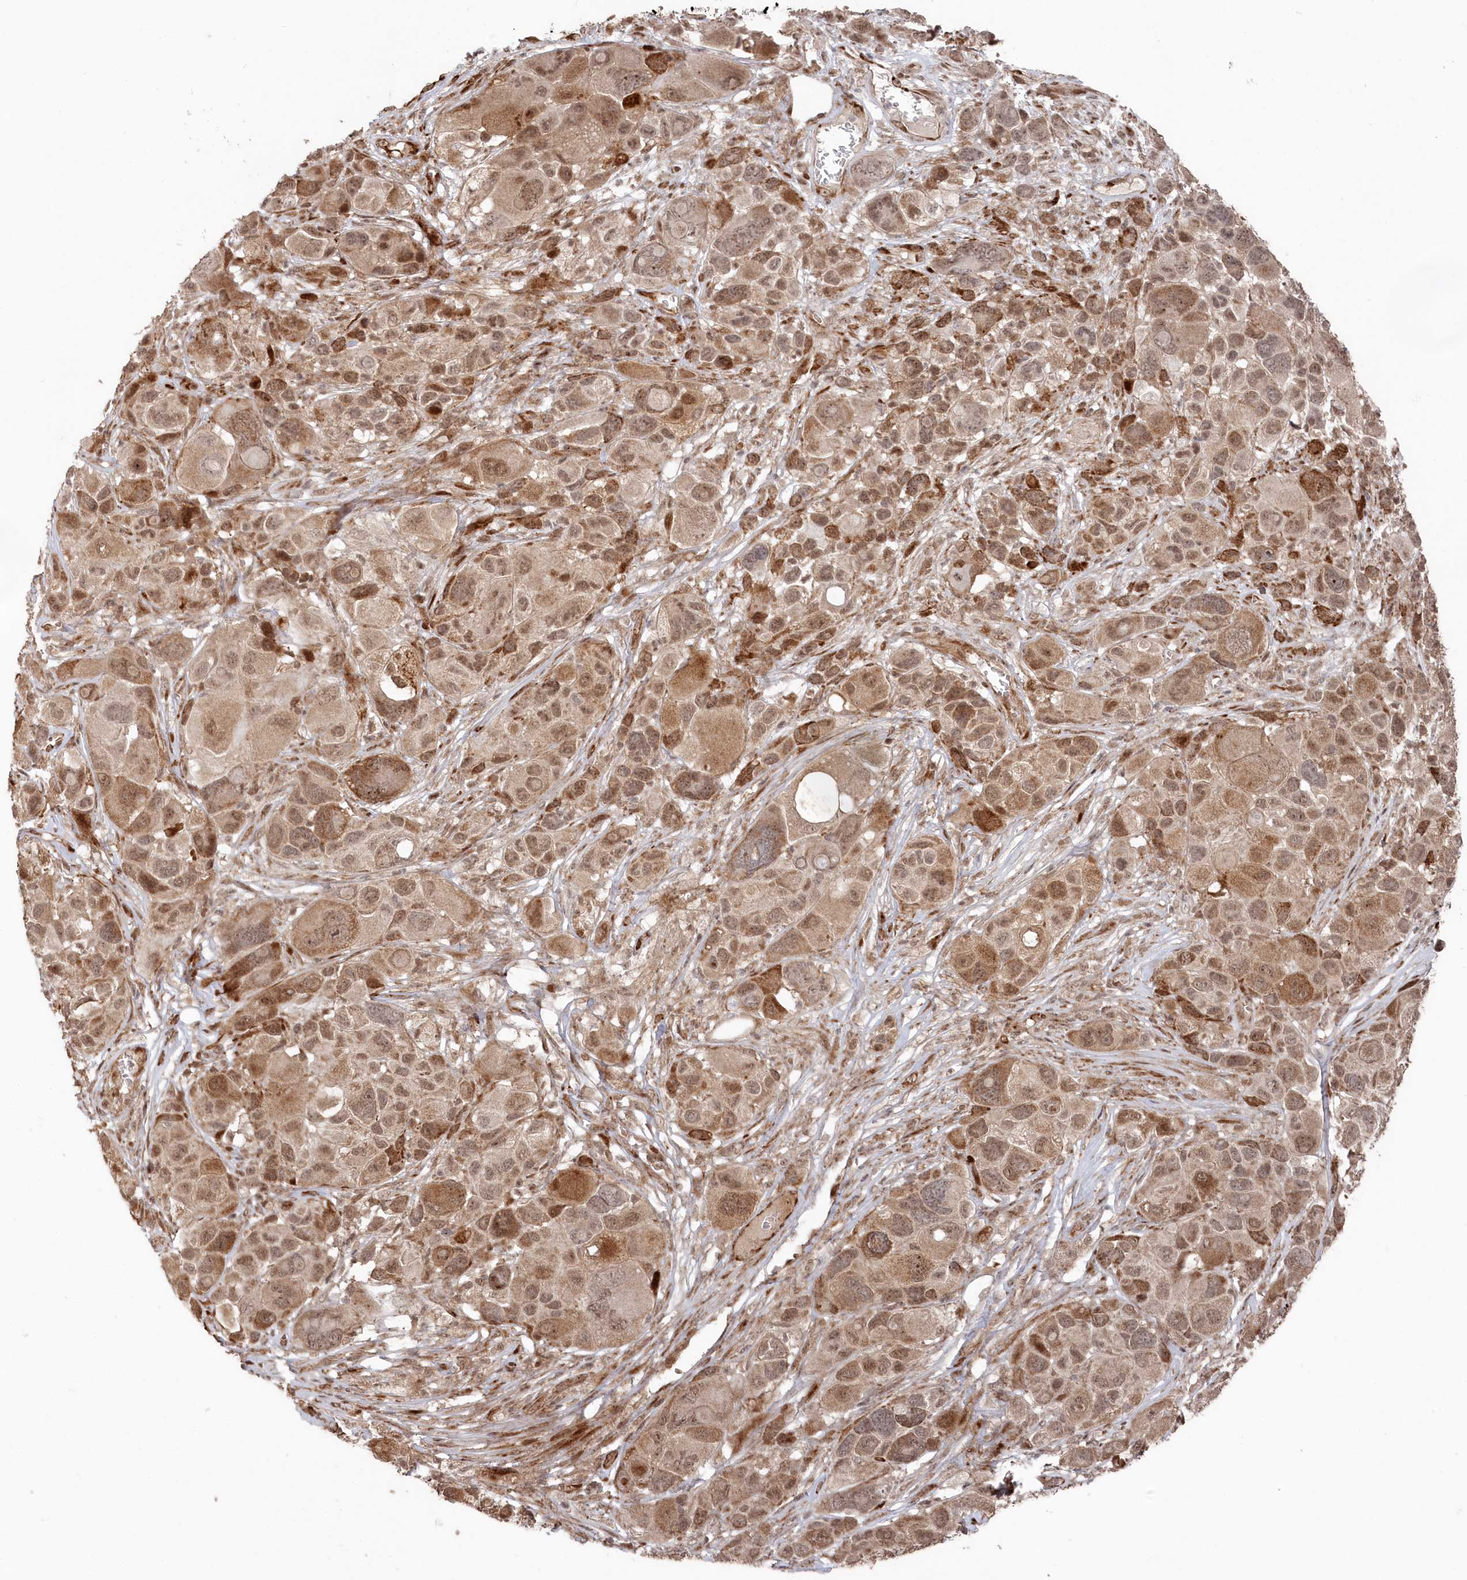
{"staining": {"intensity": "moderate", "quantity": ">75%", "location": "nuclear"}, "tissue": "melanoma", "cell_type": "Tumor cells", "image_type": "cancer", "snomed": [{"axis": "morphology", "description": "Malignant melanoma, NOS"}, {"axis": "topography", "description": "Skin of trunk"}], "caption": "Protein staining demonstrates moderate nuclear staining in approximately >75% of tumor cells in malignant melanoma. Nuclei are stained in blue.", "gene": "POLR3A", "patient": {"sex": "male", "age": 71}}